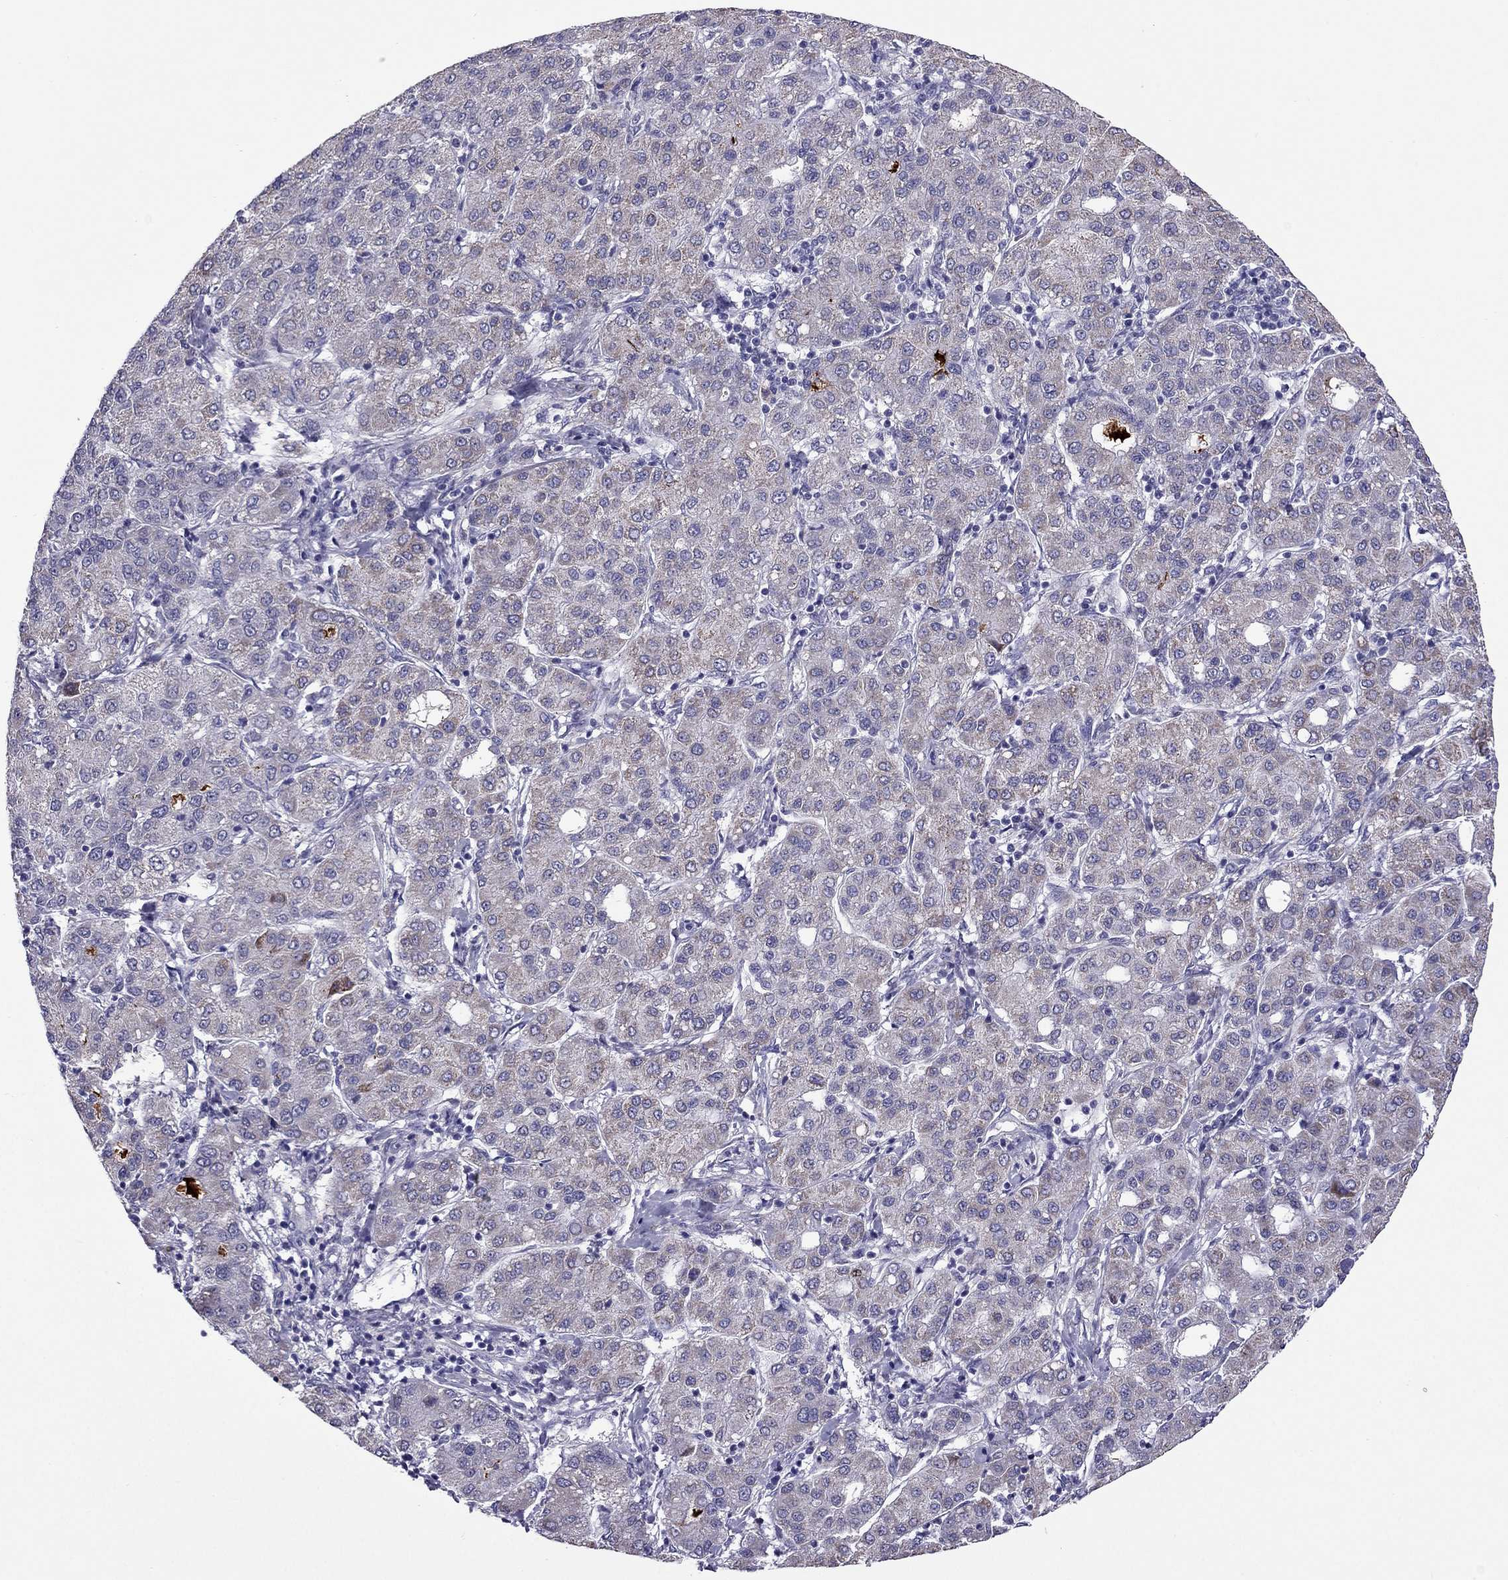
{"staining": {"intensity": "weak", "quantity": "25%-75%", "location": "cytoplasmic/membranous"}, "tissue": "liver cancer", "cell_type": "Tumor cells", "image_type": "cancer", "snomed": [{"axis": "morphology", "description": "Carcinoma, Hepatocellular, NOS"}, {"axis": "topography", "description": "Liver"}], "caption": "IHC of human liver hepatocellular carcinoma reveals low levels of weak cytoplasmic/membranous expression in about 25%-75% of tumor cells.", "gene": "MYBPH", "patient": {"sex": "male", "age": 65}}